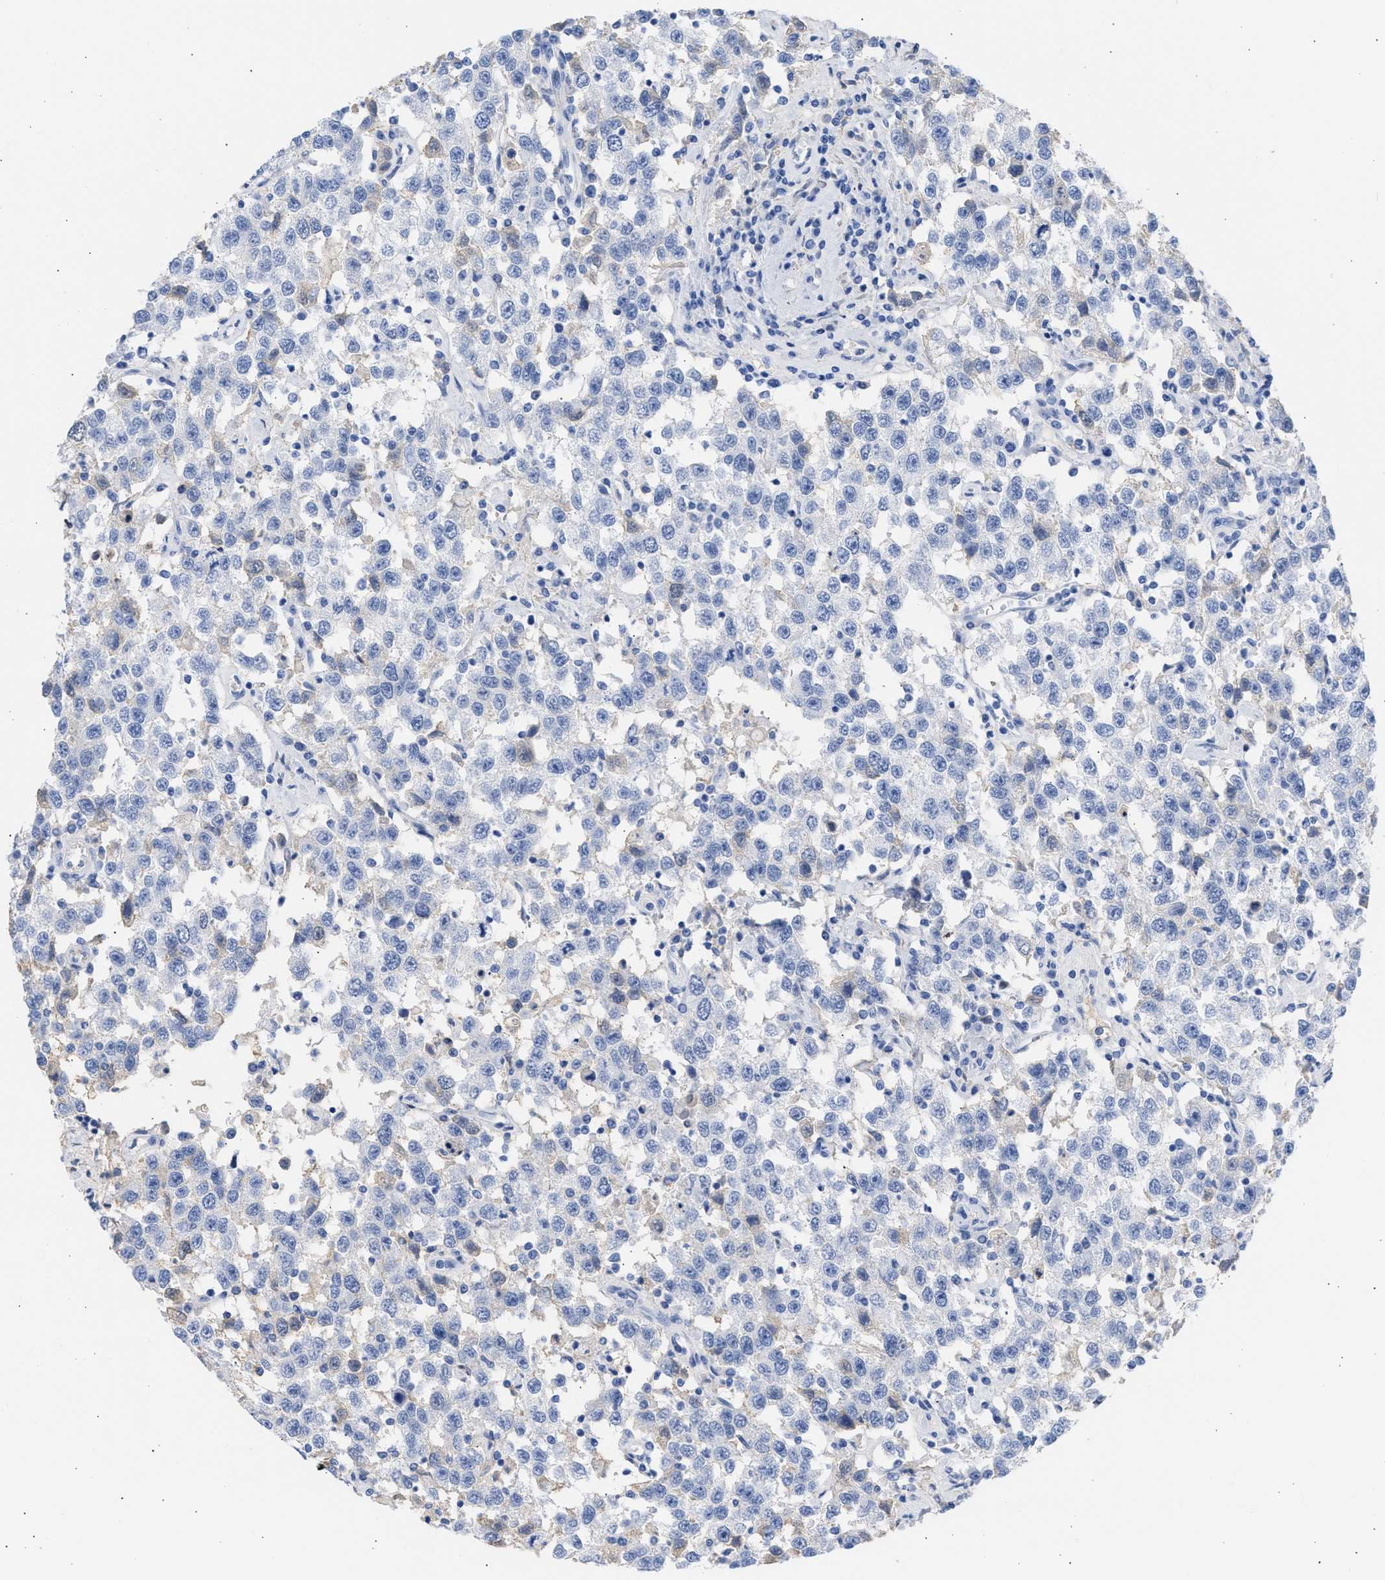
{"staining": {"intensity": "negative", "quantity": "none", "location": "none"}, "tissue": "testis cancer", "cell_type": "Tumor cells", "image_type": "cancer", "snomed": [{"axis": "morphology", "description": "Seminoma, NOS"}, {"axis": "topography", "description": "Testis"}], "caption": "High magnification brightfield microscopy of testis cancer stained with DAB (brown) and counterstained with hematoxylin (blue): tumor cells show no significant positivity.", "gene": "RSPH1", "patient": {"sex": "male", "age": 41}}